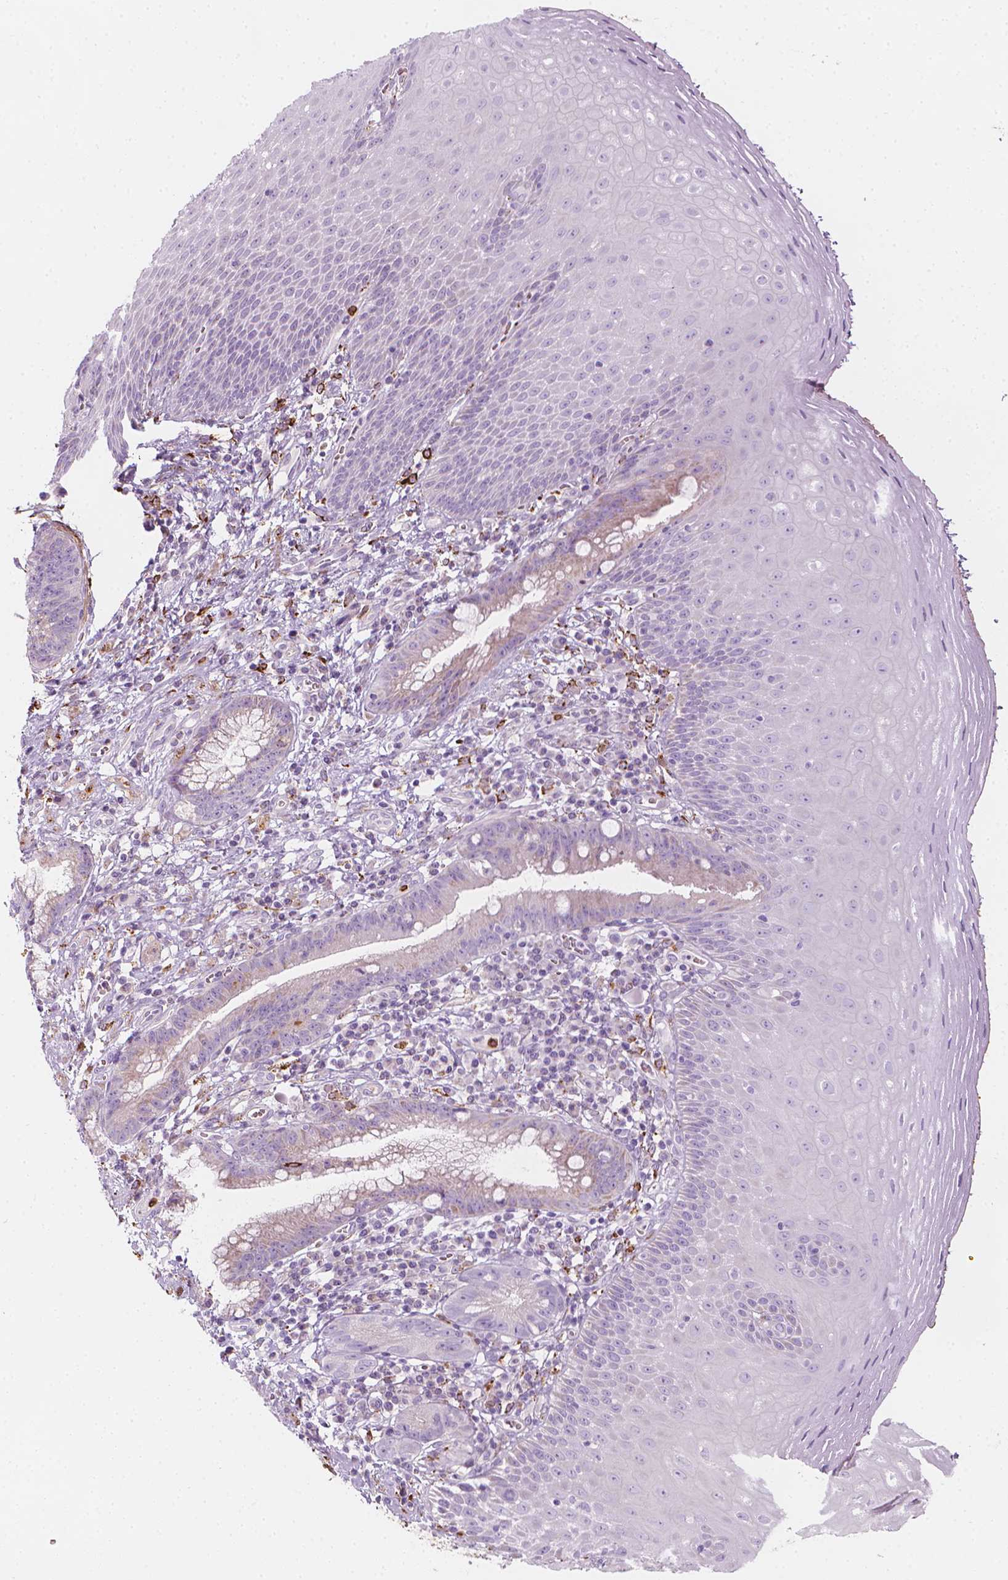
{"staining": {"intensity": "strong", "quantity": "<25%", "location": "cytoplasmic/membranous"}, "tissue": "esophagus", "cell_type": "Squamous epithelial cells", "image_type": "normal", "snomed": [{"axis": "morphology", "description": "Normal tissue, NOS"}, {"axis": "topography", "description": "Esophagus"}], "caption": "Human esophagus stained with a brown dye demonstrates strong cytoplasmic/membranous positive staining in approximately <25% of squamous epithelial cells.", "gene": "CES1", "patient": {"sex": "female", "age": 68}}